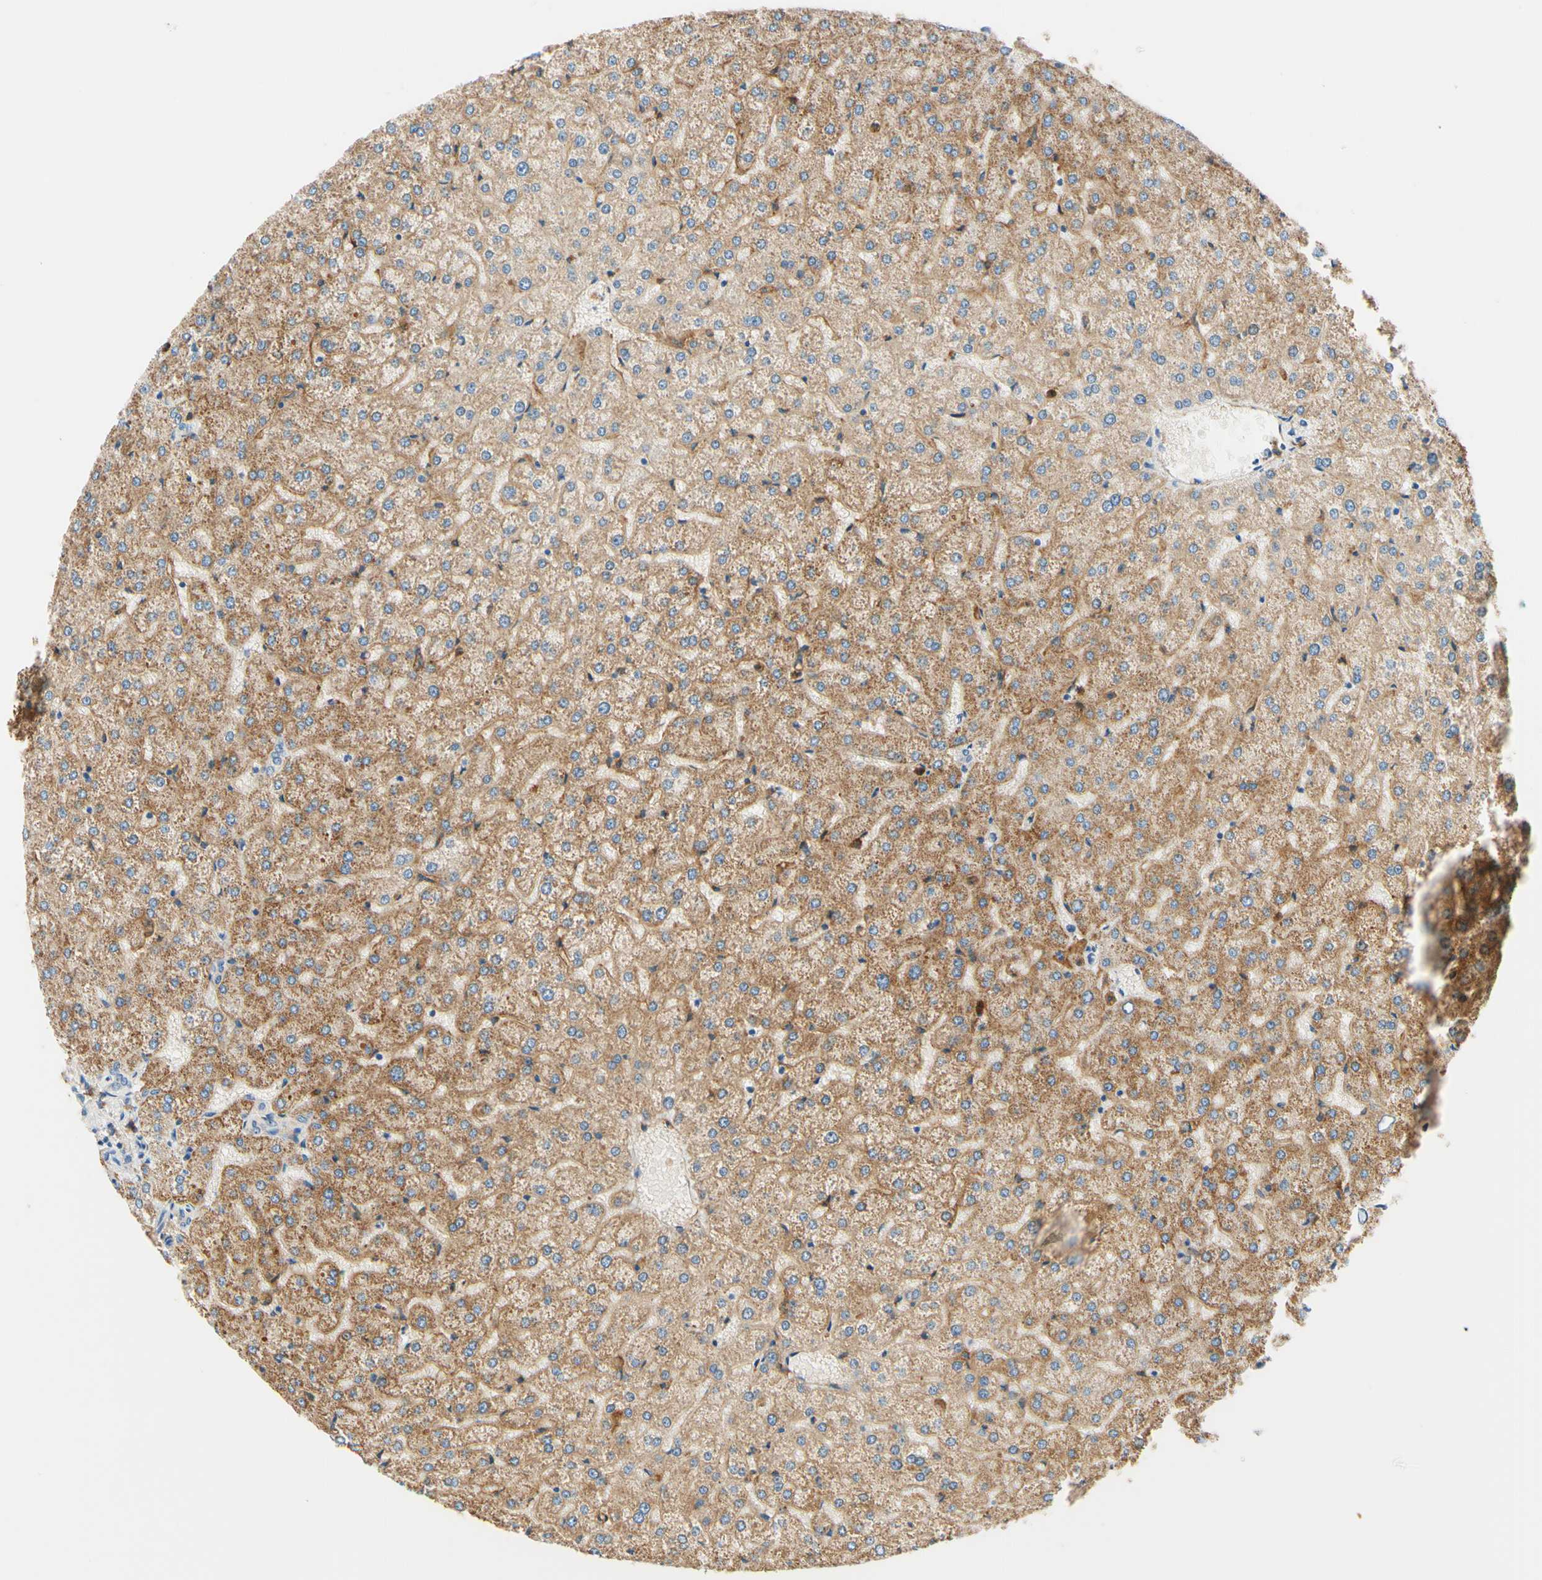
{"staining": {"intensity": "weak", "quantity": "25%-75%", "location": "cytoplasmic/membranous"}, "tissue": "liver", "cell_type": "Cholangiocytes", "image_type": "normal", "snomed": [{"axis": "morphology", "description": "Normal tissue, NOS"}, {"axis": "topography", "description": "Liver"}], "caption": "IHC (DAB (3,3'-diaminobenzidine)) staining of benign liver demonstrates weak cytoplasmic/membranous protein staining in approximately 25%-75% of cholangiocytes.", "gene": "SIGLEC9", "patient": {"sex": "female", "age": 32}}